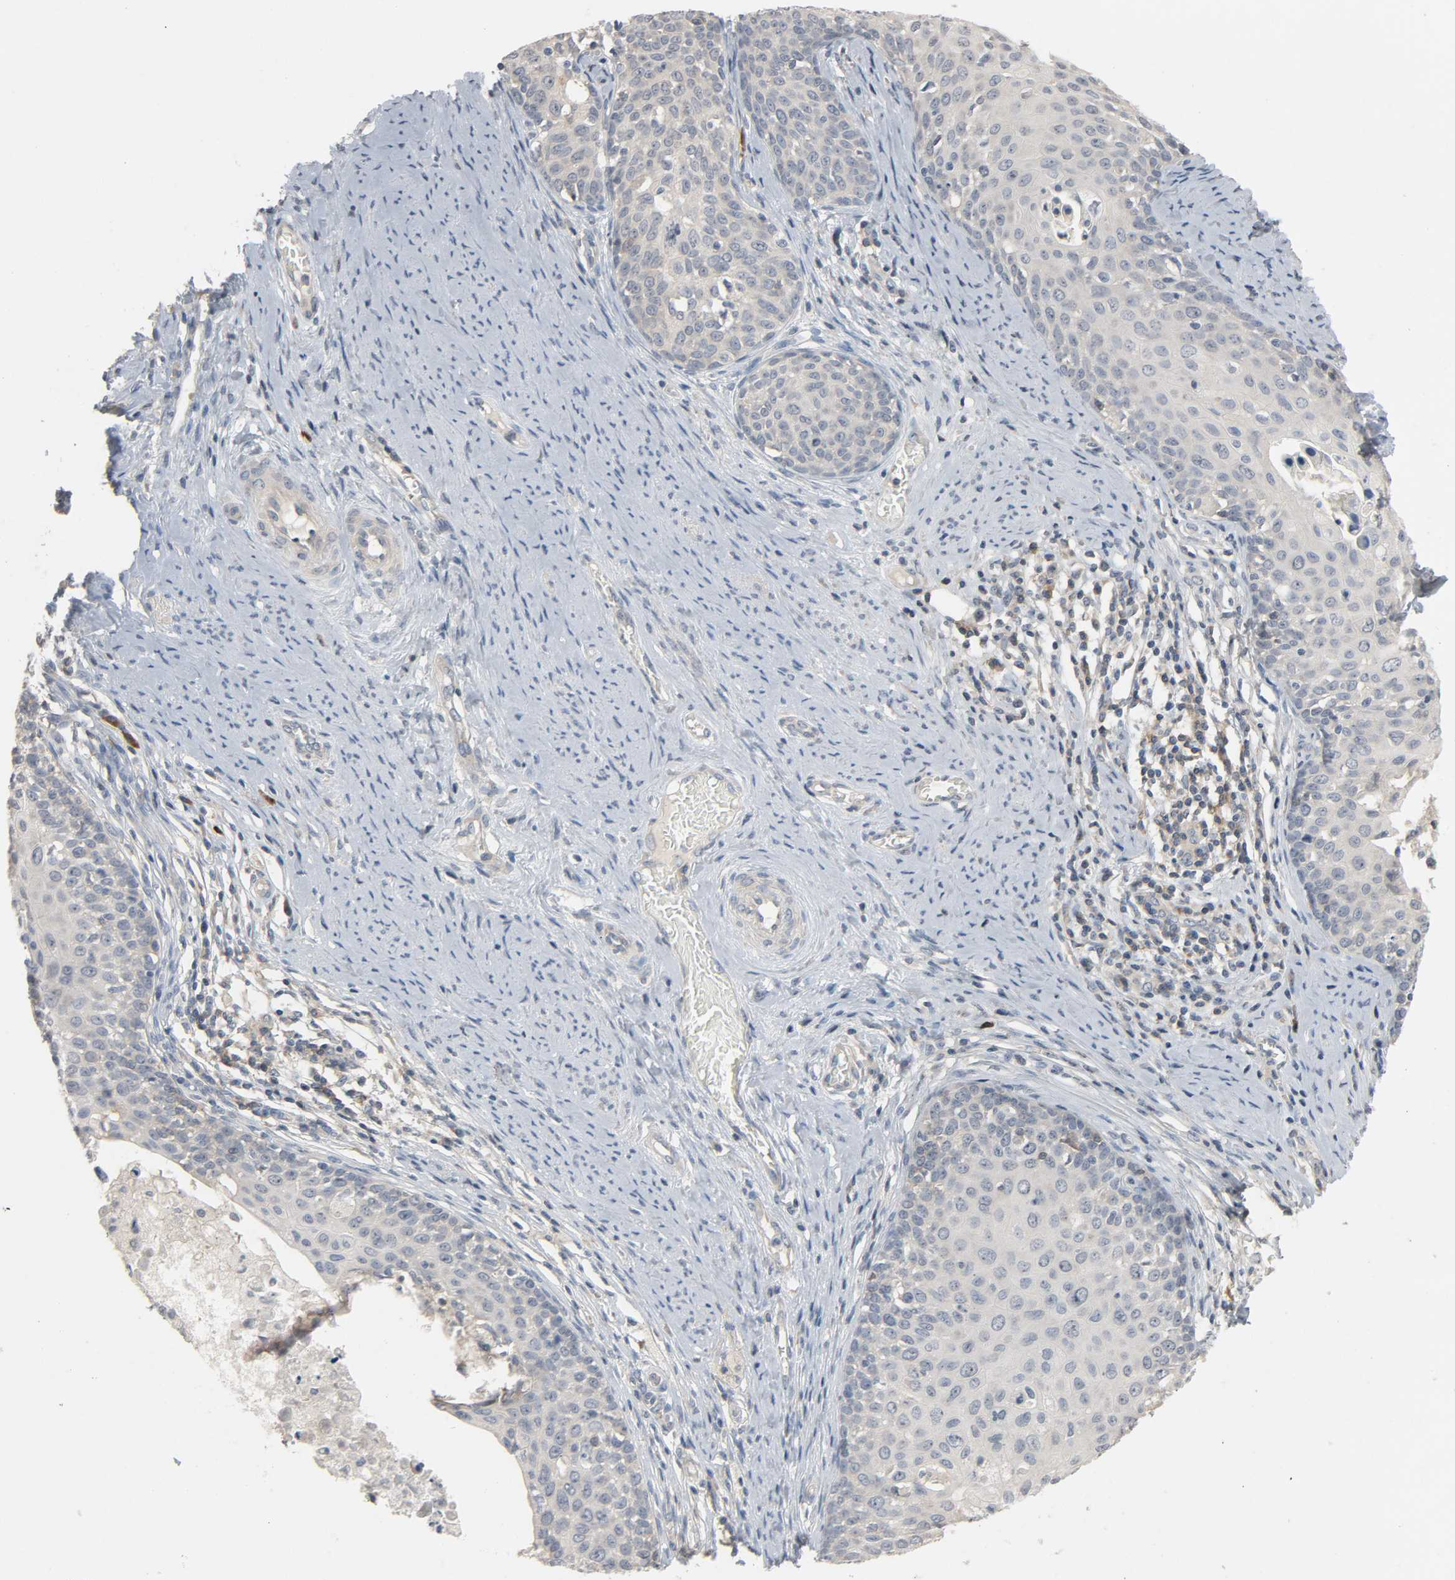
{"staining": {"intensity": "weak", "quantity": "25%-75%", "location": "cytoplasmic/membranous"}, "tissue": "cervical cancer", "cell_type": "Tumor cells", "image_type": "cancer", "snomed": [{"axis": "morphology", "description": "Squamous cell carcinoma, NOS"}, {"axis": "morphology", "description": "Adenocarcinoma, NOS"}, {"axis": "topography", "description": "Cervix"}], "caption": "Protein expression analysis of human cervical cancer reveals weak cytoplasmic/membranous expression in approximately 25%-75% of tumor cells.", "gene": "CD4", "patient": {"sex": "female", "age": 52}}